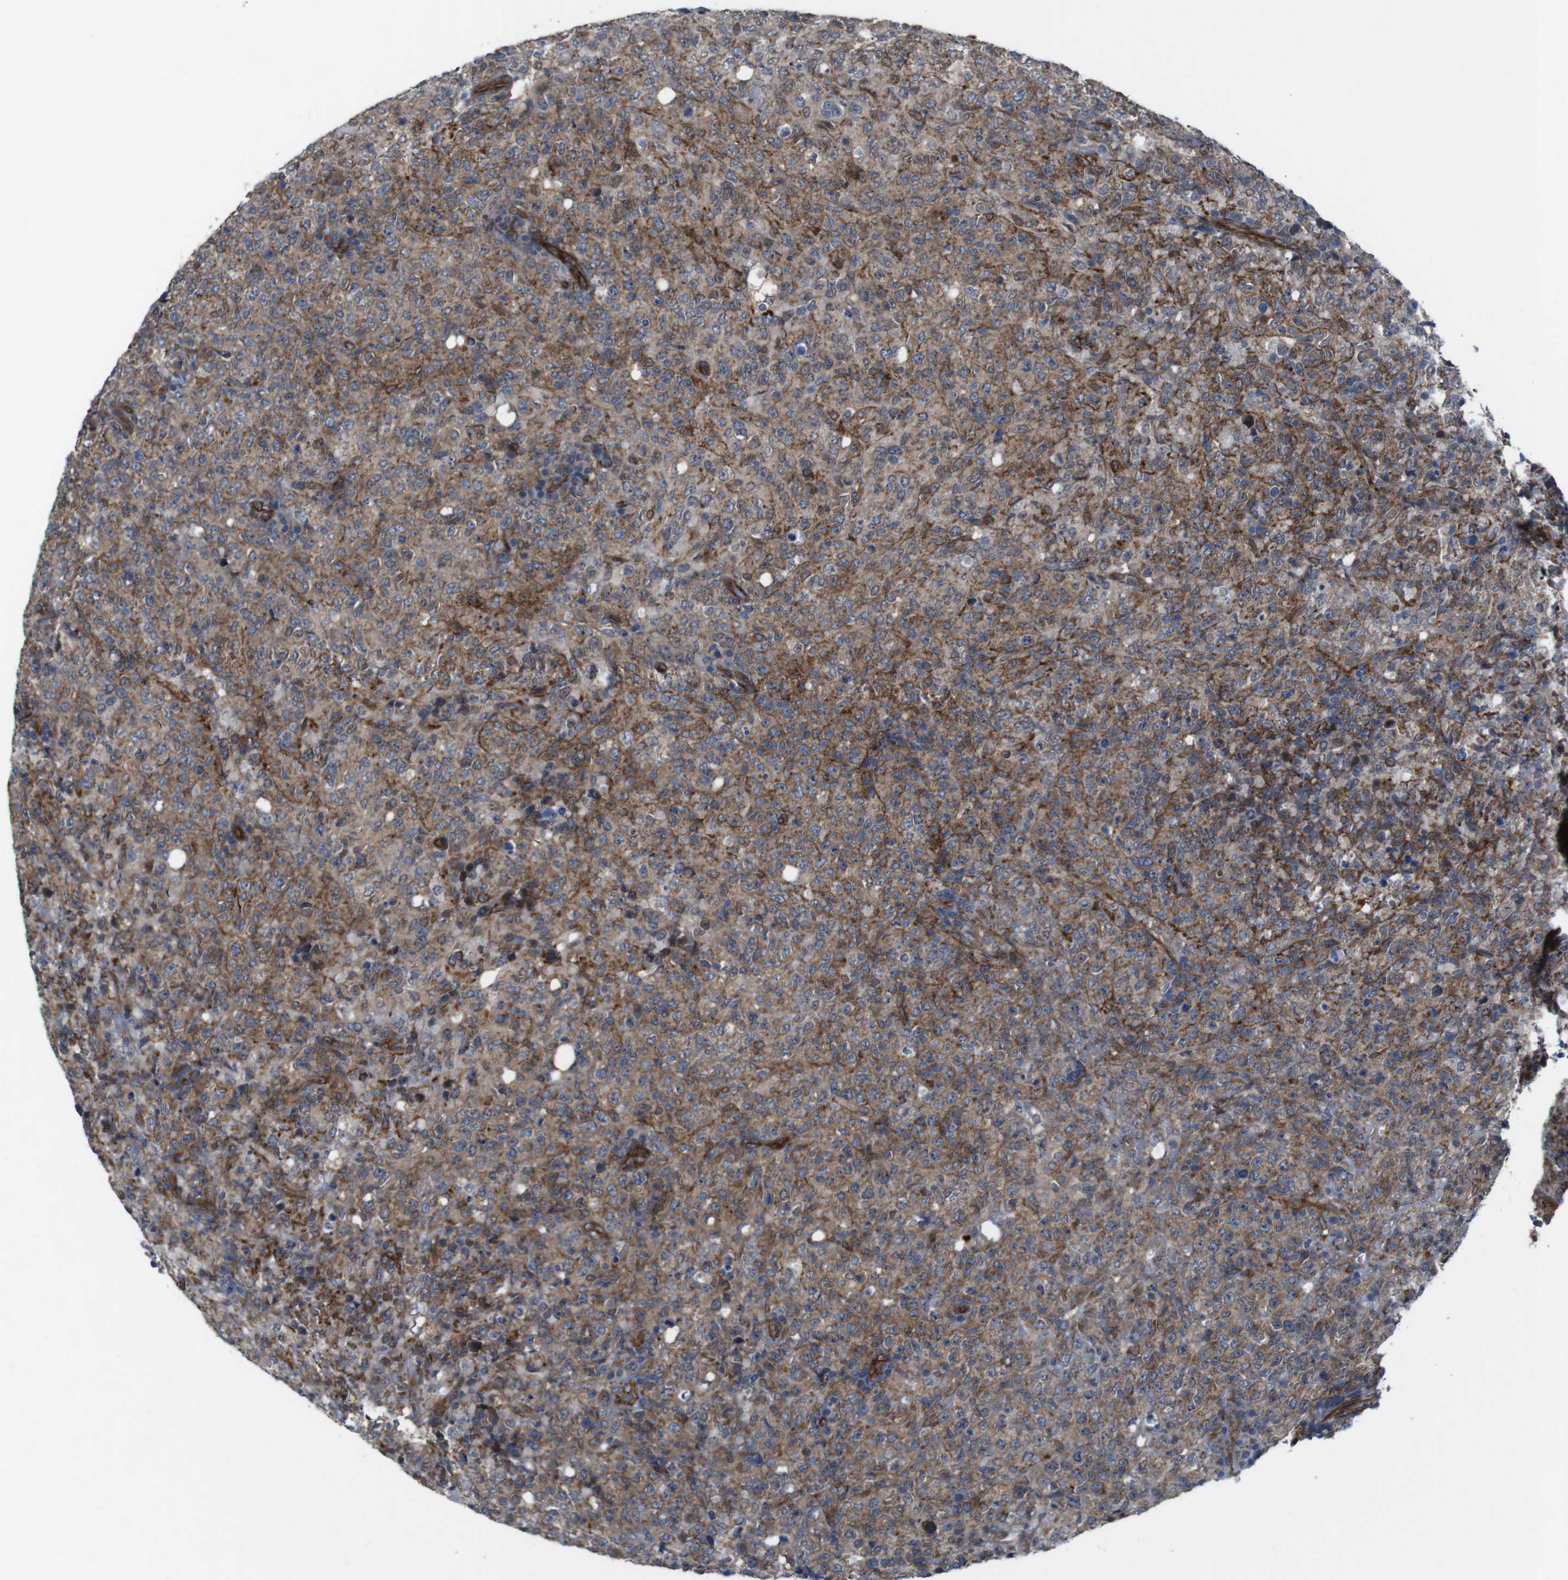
{"staining": {"intensity": "moderate", "quantity": ">75%", "location": "cytoplasmic/membranous"}, "tissue": "lymphoma", "cell_type": "Tumor cells", "image_type": "cancer", "snomed": [{"axis": "morphology", "description": "Malignant lymphoma, non-Hodgkin's type, High grade"}, {"axis": "topography", "description": "Tonsil"}], "caption": "The immunohistochemical stain shows moderate cytoplasmic/membranous expression in tumor cells of high-grade malignant lymphoma, non-Hodgkin's type tissue. The staining was performed using DAB (3,3'-diaminobenzidine) to visualize the protein expression in brown, while the nuclei were stained in blue with hematoxylin (Magnification: 20x).", "gene": "PTGER4", "patient": {"sex": "female", "age": 36}}